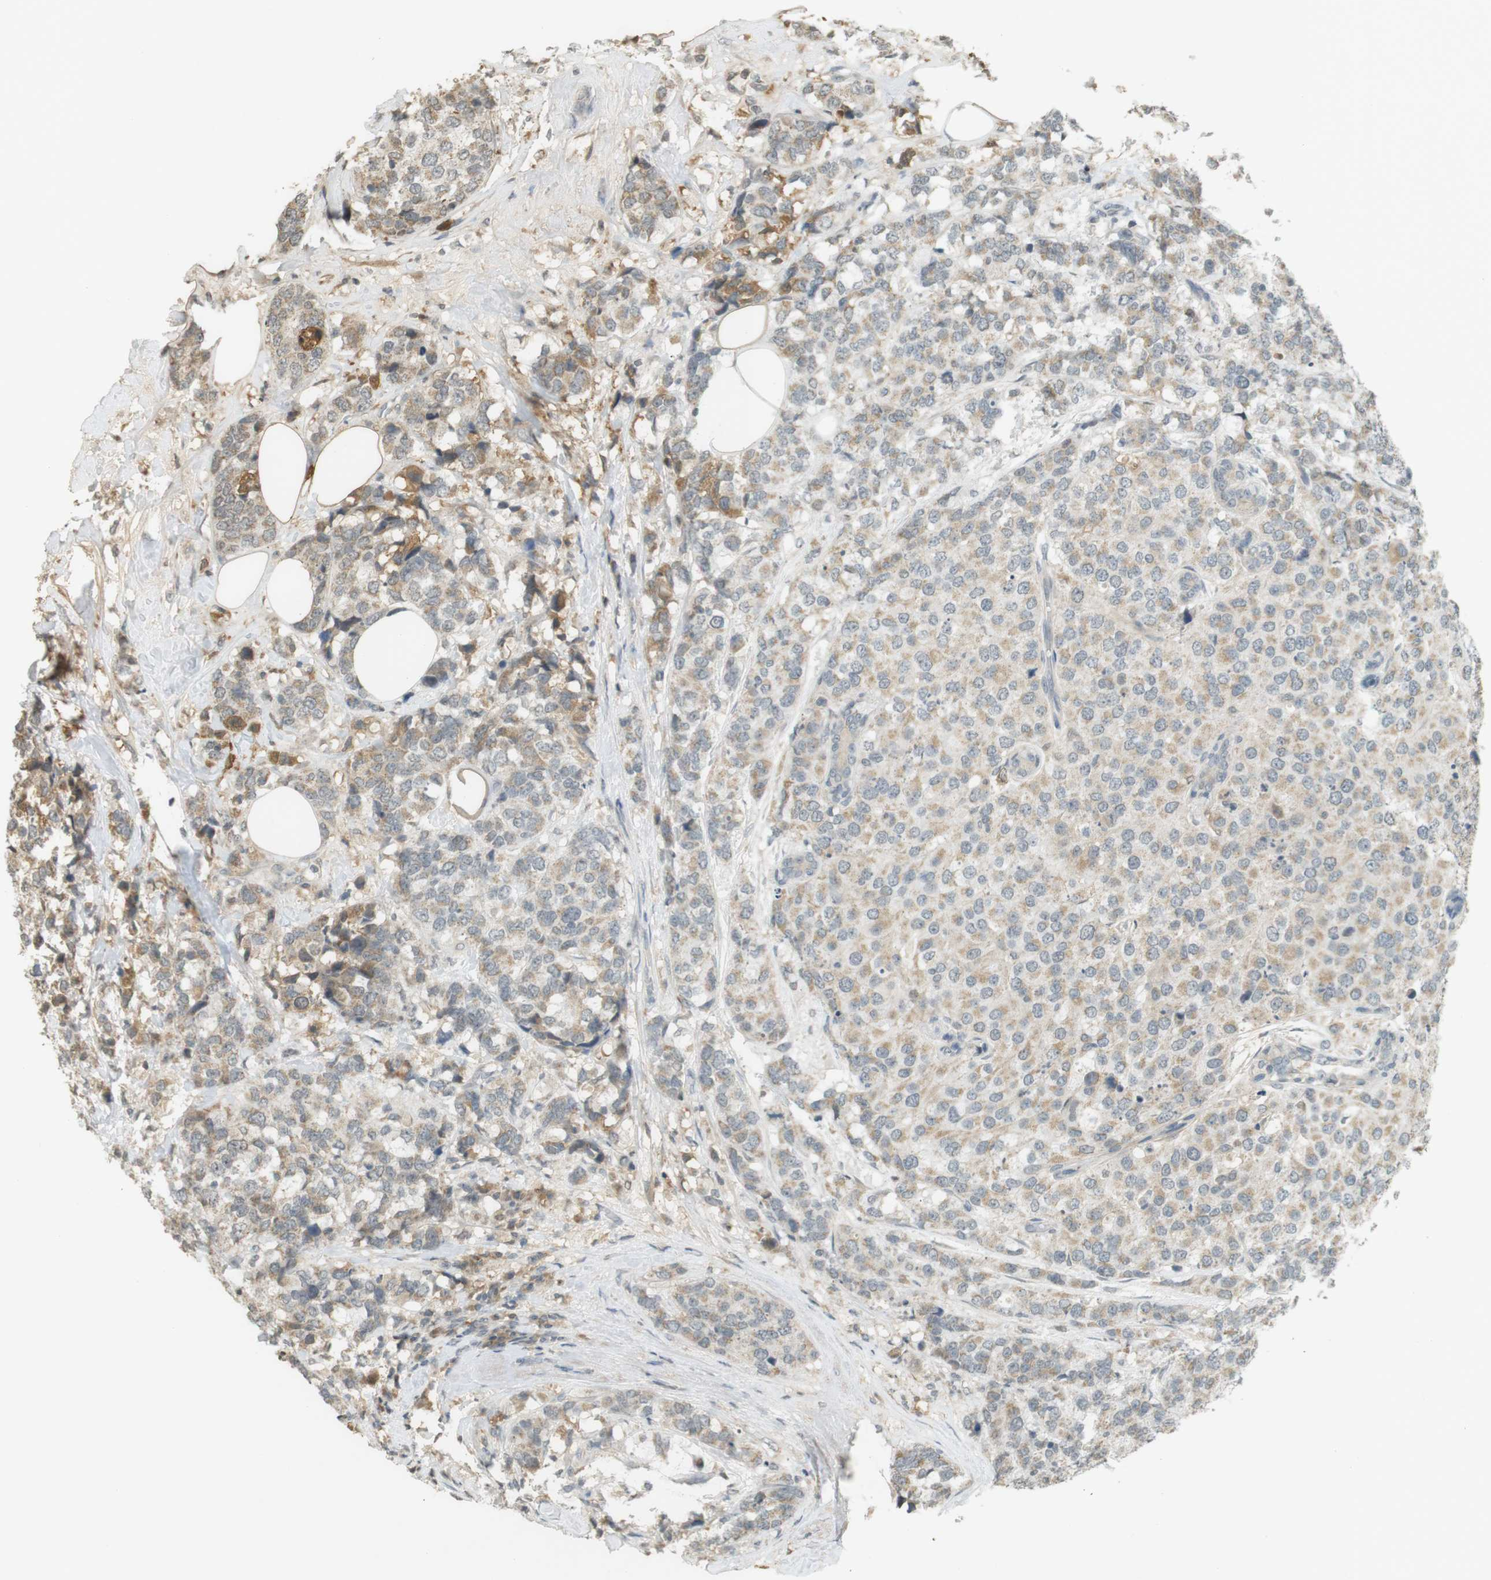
{"staining": {"intensity": "weak", "quantity": ">75%", "location": "cytoplasmic/membranous"}, "tissue": "breast cancer", "cell_type": "Tumor cells", "image_type": "cancer", "snomed": [{"axis": "morphology", "description": "Lobular carcinoma"}, {"axis": "topography", "description": "Breast"}], "caption": "A high-resolution micrograph shows immunohistochemistry staining of breast cancer (lobular carcinoma), which reveals weak cytoplasmic/membranous staining in about >75% of tumor cells.", "gene": "SRR", "patient": {"sex": "female", "age": 59}}